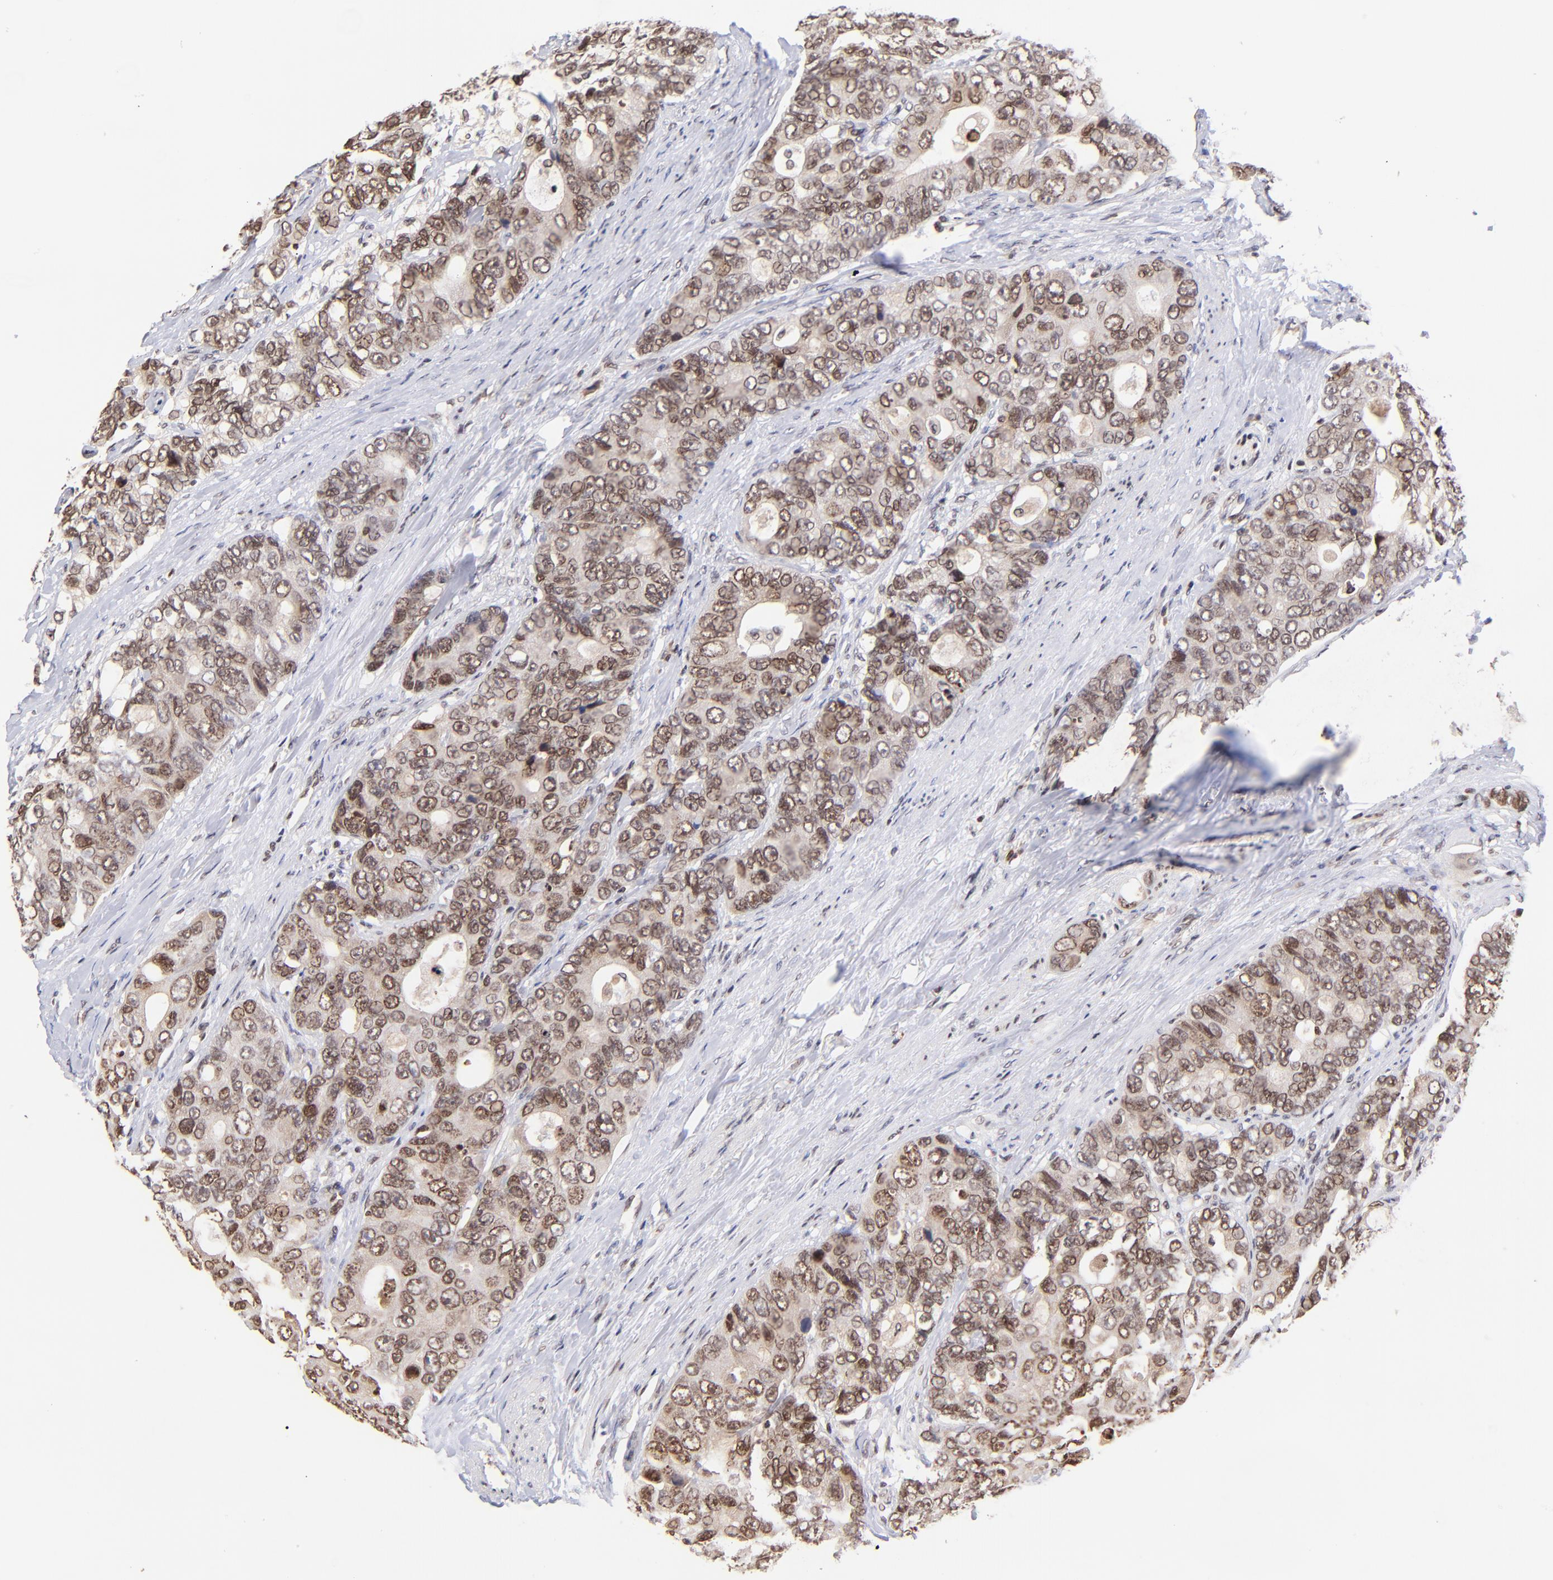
{"staining": {"intensity": "moderate", "quantity": ">75%", "location": "cytoplasmic/membranous,nuclear"}, "tissue": "colorectal cancer", "cell_type": "Tumor cells", "image_type": "cancer", "snomed": [{"axis": "morphology", "description": "Adenocarcinoma, NOS"}, {"axis": "topography", "description": "Rectum"}], "caption": "Protein staining shows moderate cytoplasmic/membranous and nuclear staining in approximately >75% of tumor cells in colorectal cancer (adenocarcinoma).", "gene": "WDR25", "patient": {"sex": "female", "age": 67}}